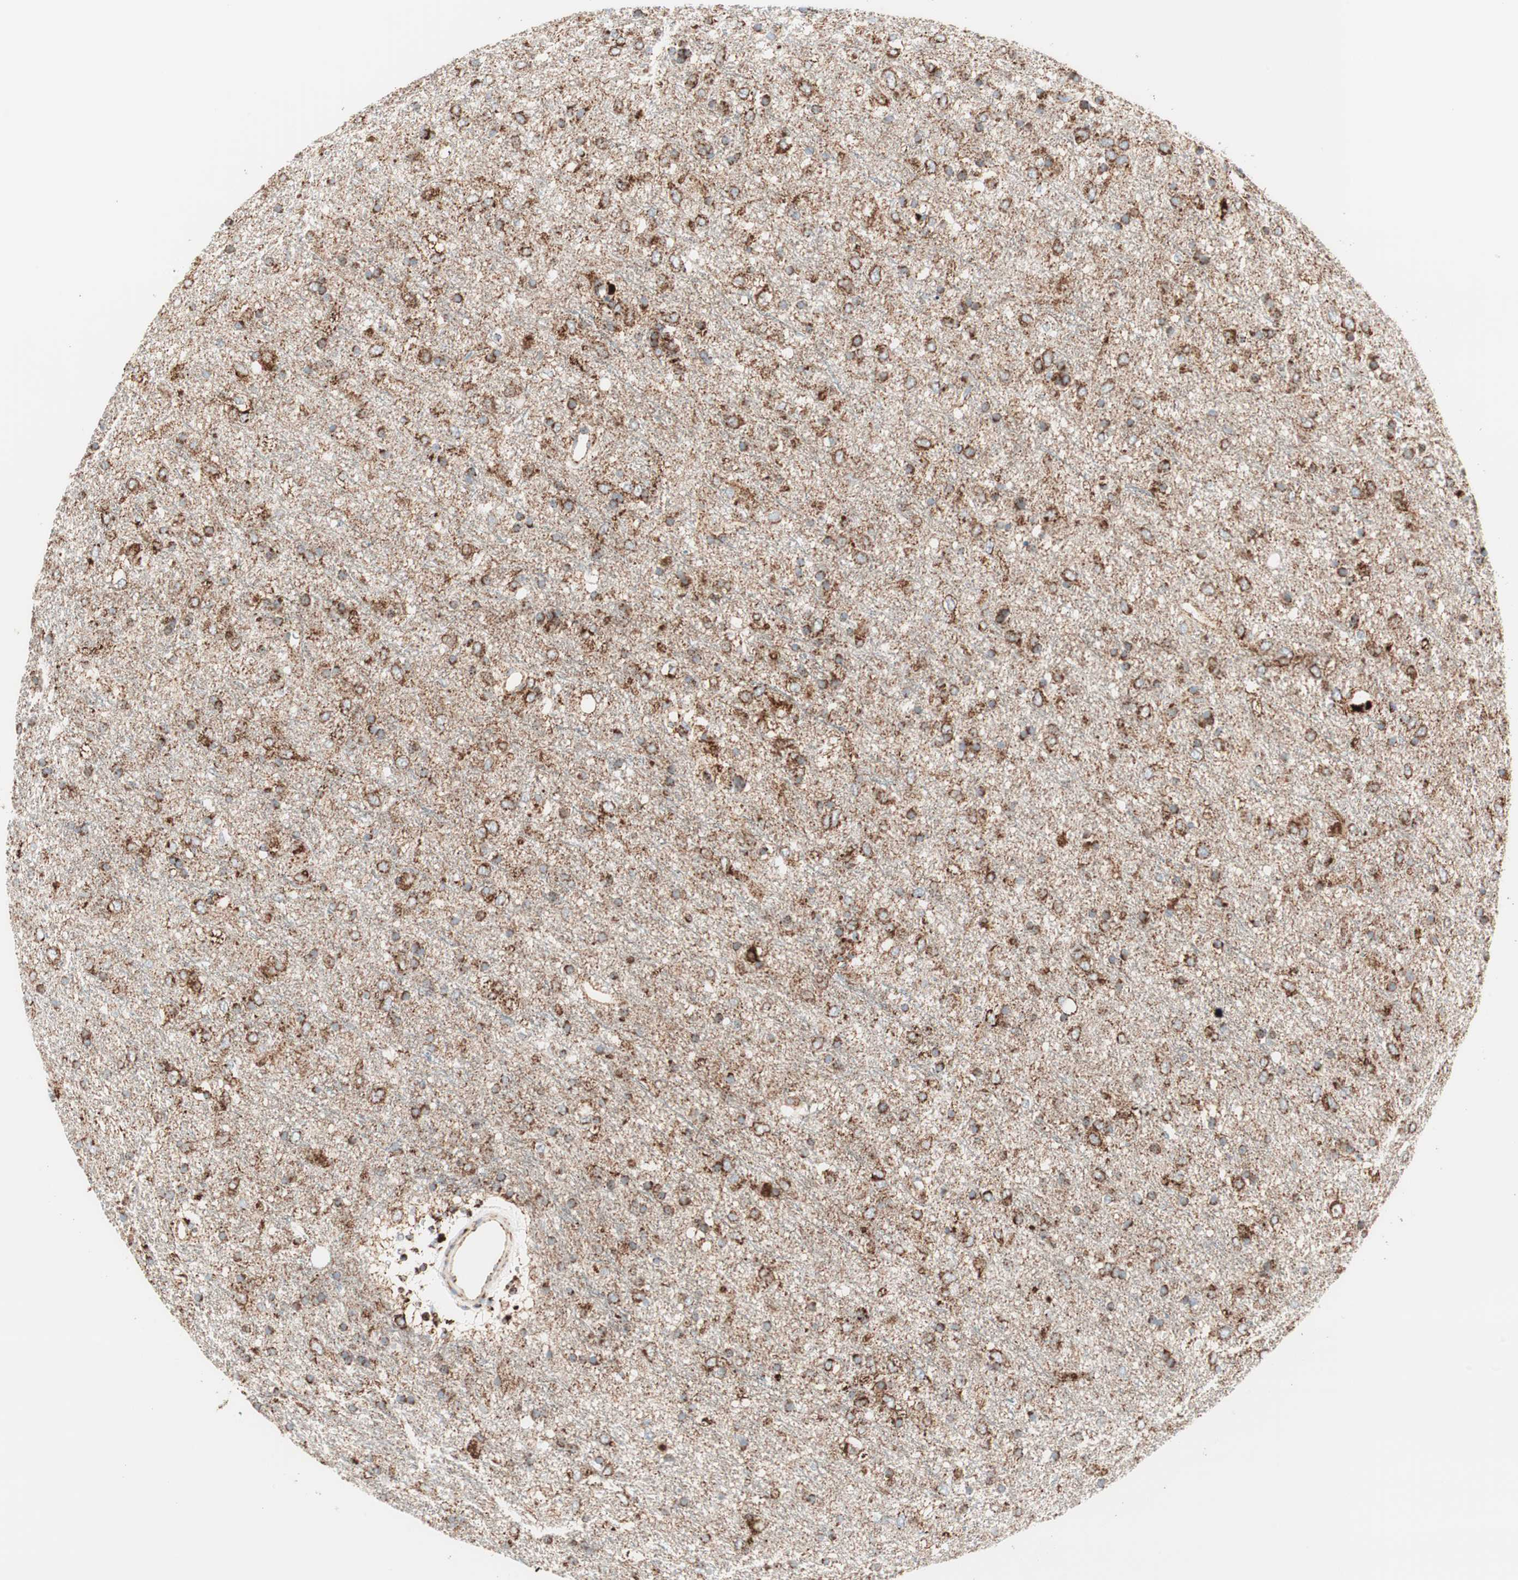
{"staining": {"intensity": "strong", "quantity": ">75%", "location": "cytoplasmic/membranous"}, "tissue": "glioma", "cell_type": "Tumor cells", "image_type": "cancer", "snomed": [{"axis": "morphology", "description": "Glioma, malignant, Low grade"}, {"axis": "topography", "description": "Brain"}], "caption": "Tumor cells display high levels of strong cytoplasmic/membranous staining in approximately >75% of cells in low-grade glioma (malignant).", "gene": "TOMM20", "patient": {"sex": "male", "age": 77}}